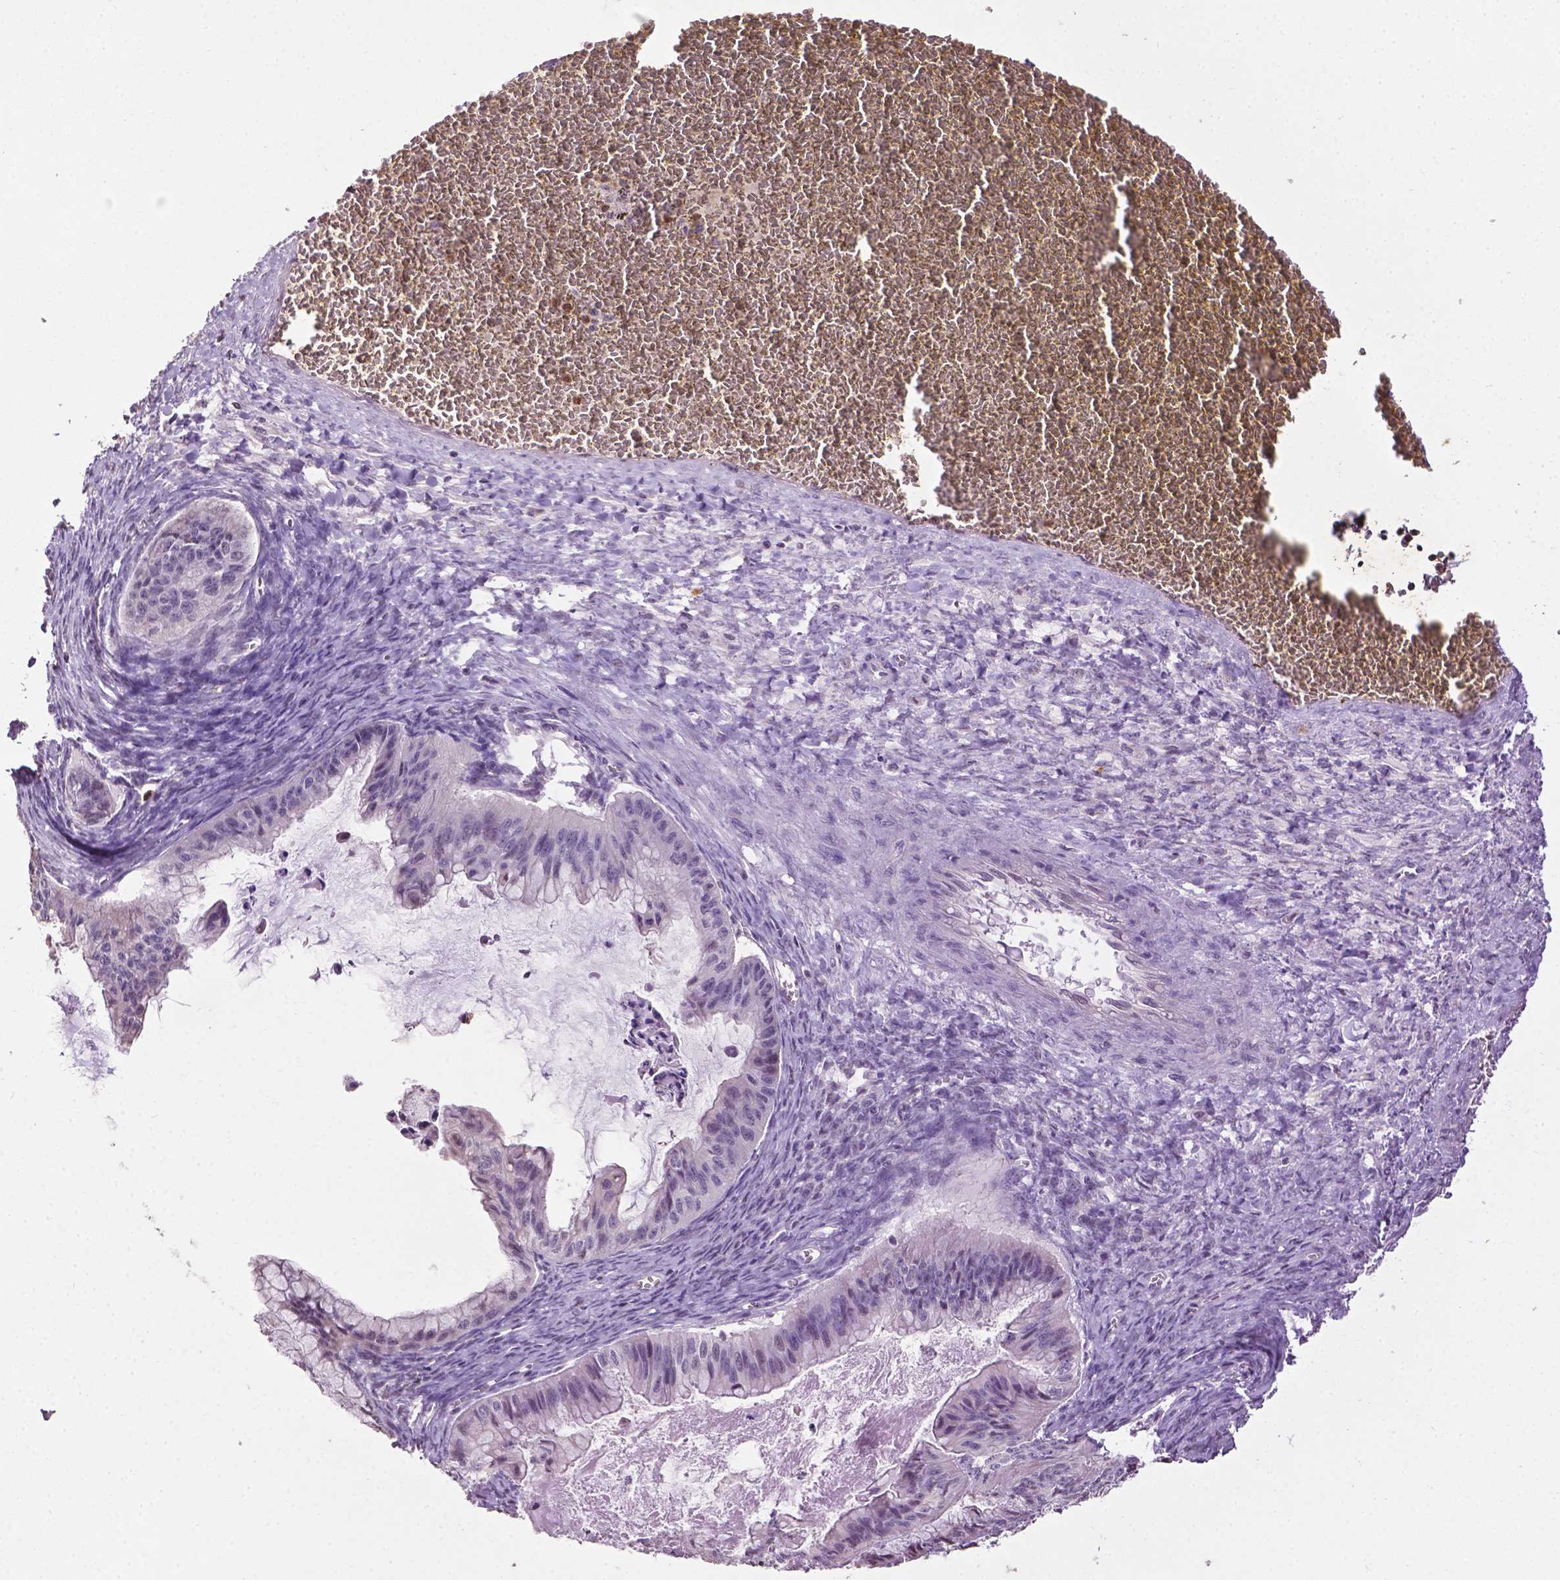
{"staining": {"intensity": "negative", "quantity": "none", "location": "none"}, "tissue": "ovarian cancer", "cell_type": "Tumor cells", "image_type": "cancer", "snomed": [{"axis": "morphology", "description": "Cystadenocarcinoma, mucinous, NOS"}, {"axis": "topography", "description": "Ovary"}], "caption": "The histopathology image exhibits no significant staining in tumor cells of mucinous cystadenocarcinoma (ovarian). (Immunohistochemistry (ihc), brightfield microscopy, high magnification).", "gene": "NTNG2", "patient": {"sex": "female", "age": 72}}